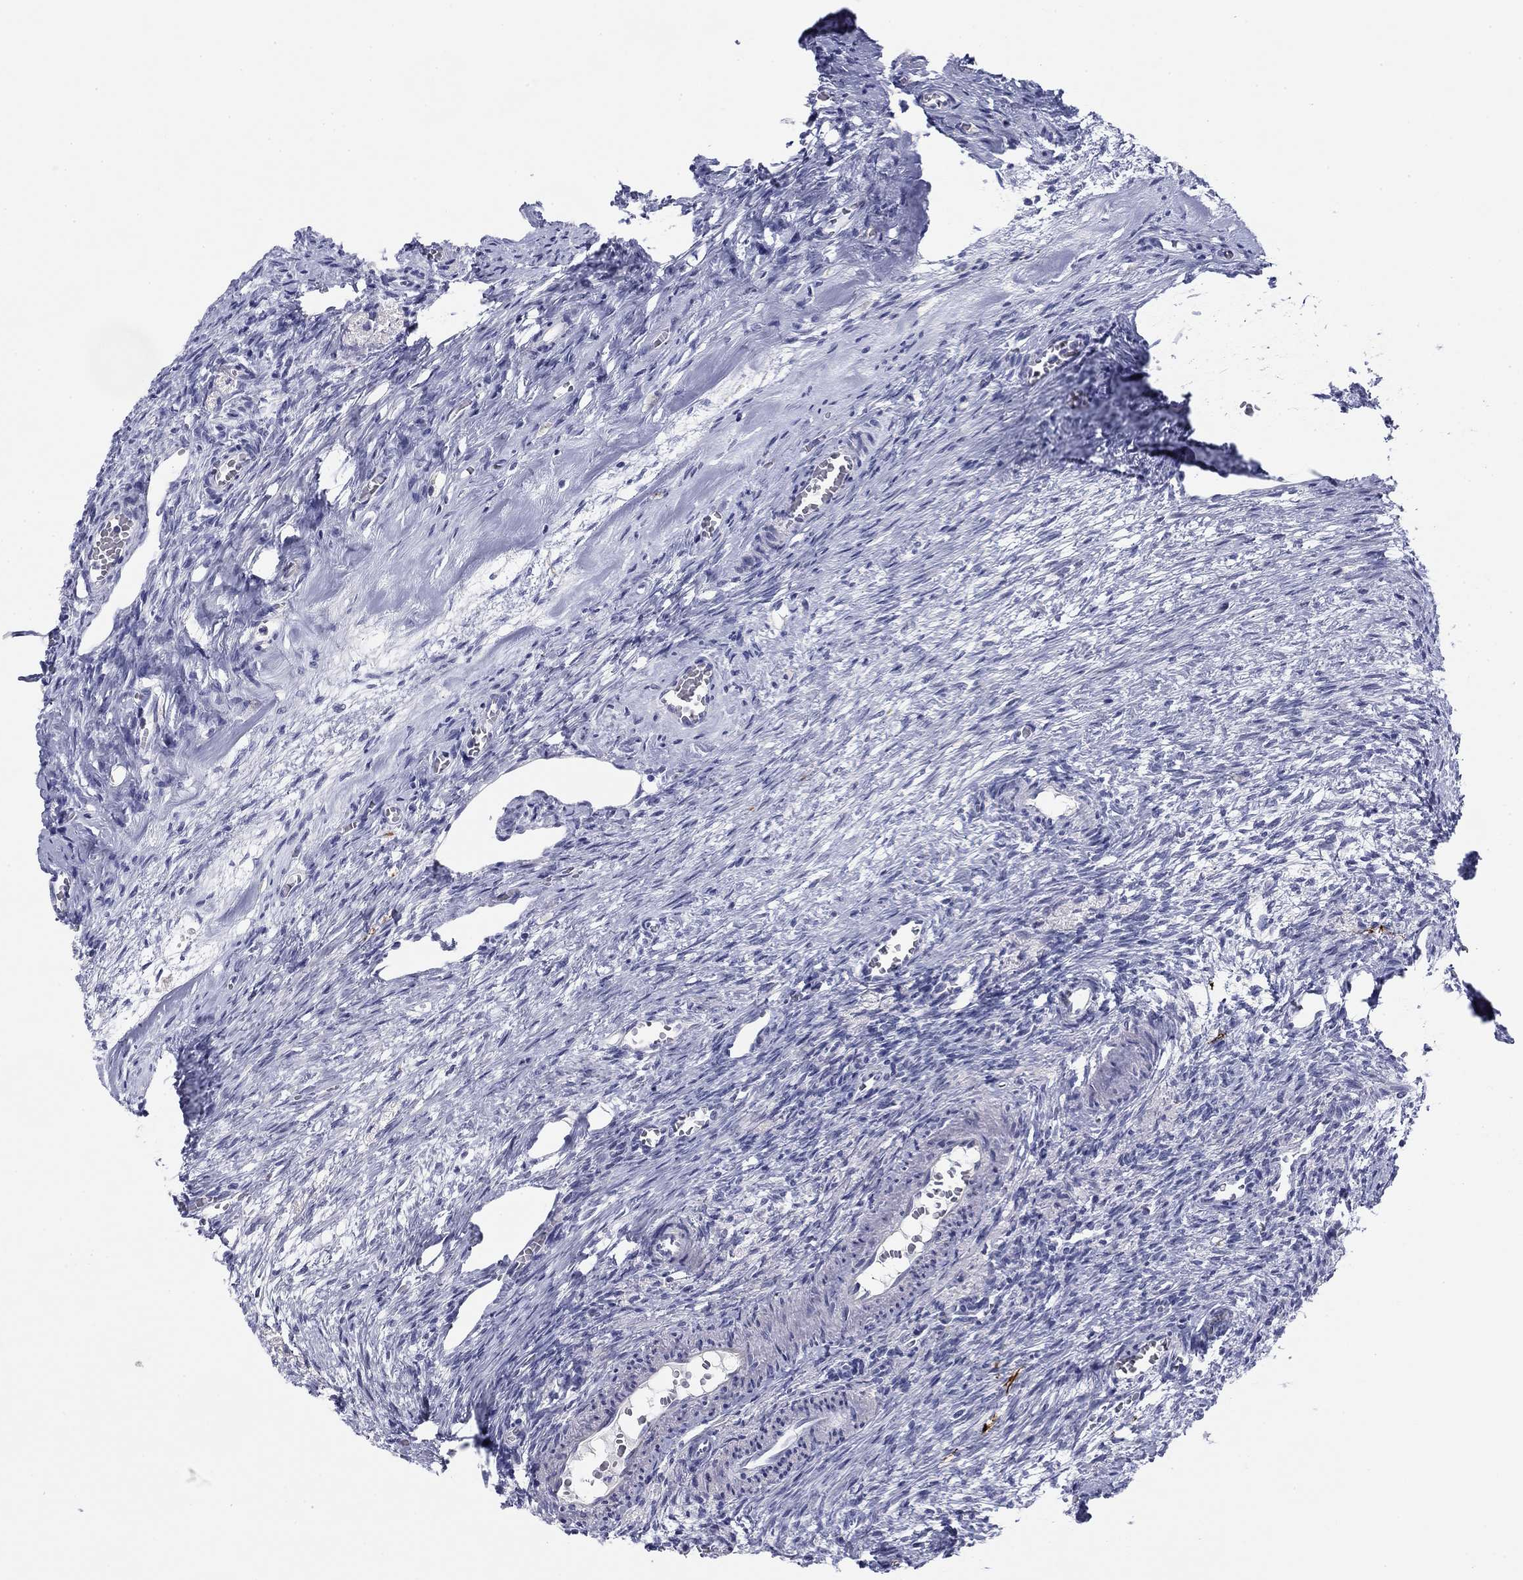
{"staining": {"intensity": "negative", "quantity": "none", "location": "none"}, "tissue": "ovary", "cell_type": "Follicle cells", "image_type": "normal", "snomed": [{"axis": "morphology", "description": "Normal tissue, NOS"}, {"axis": "topography", "description": "Ovary"}], "caption": "This is a histopathology image of immunohistochemistry staining of unremarkable ovary, which shows no positivity in follicle cells. The staining is performed using DAB (3,3'-diaminobenzidine) brown chromogen with nuclei counter-stained in using hematoxylin.", "gene": "PRPH", "patient": {"sex": "female", "age": 39}}